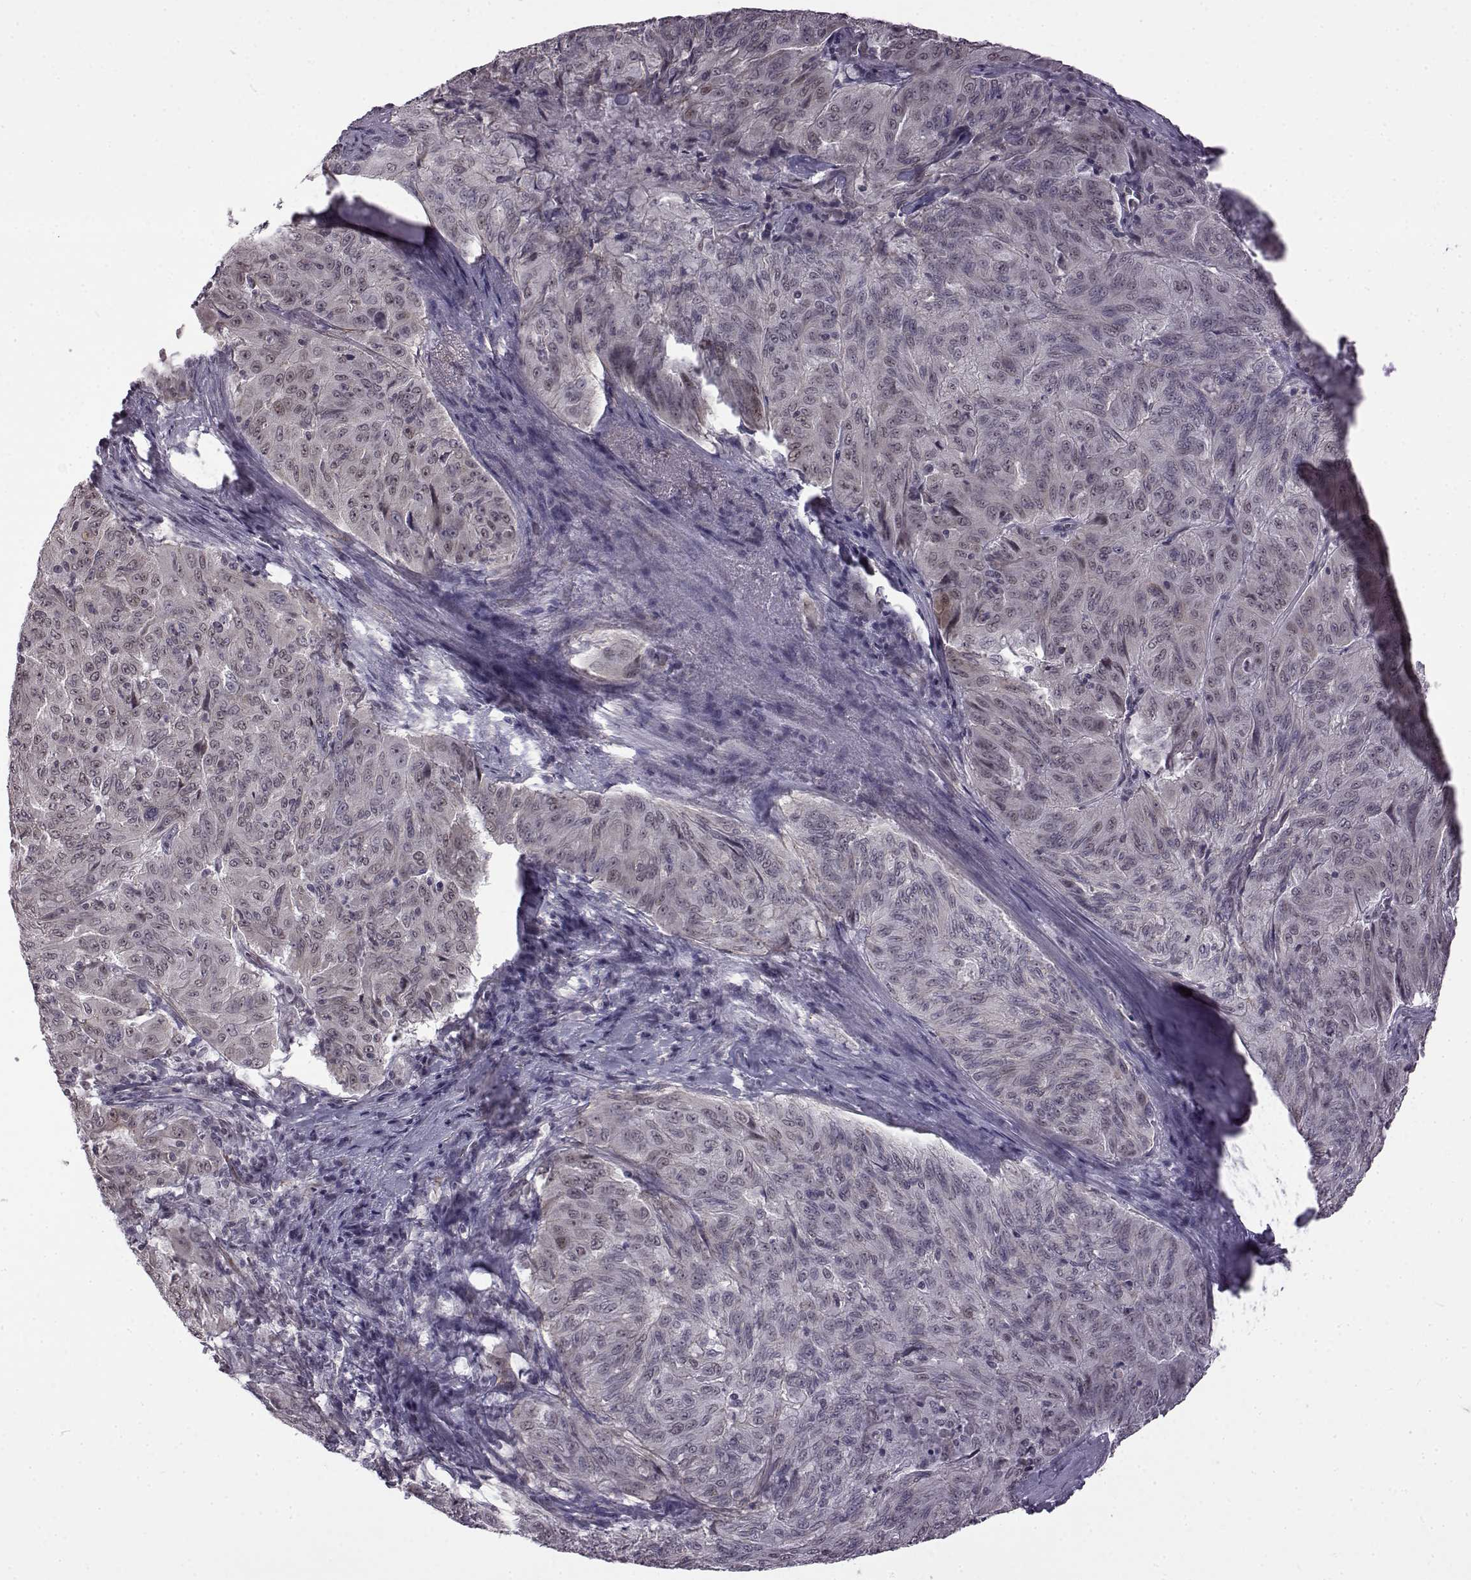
{"staining": {"intensity": "negative", "quantity": "none", "location": "none"}, "tissue": "pancreatic cancer", "cell_type": "Tumor cells", "image_type": "cancer", "snomed": [{"axis": "morphology", "description": "Adenocarcinoma, NOS"}, {"axis": "topography", "description": "Pancreas"}], "caption": "Pancreatic cancer stained for a protein using immunohistochemistry (IHC) displays no staining tumor cells.", "gene": "SYNPO2", "patient": {"sex": "male", "age": 63}}